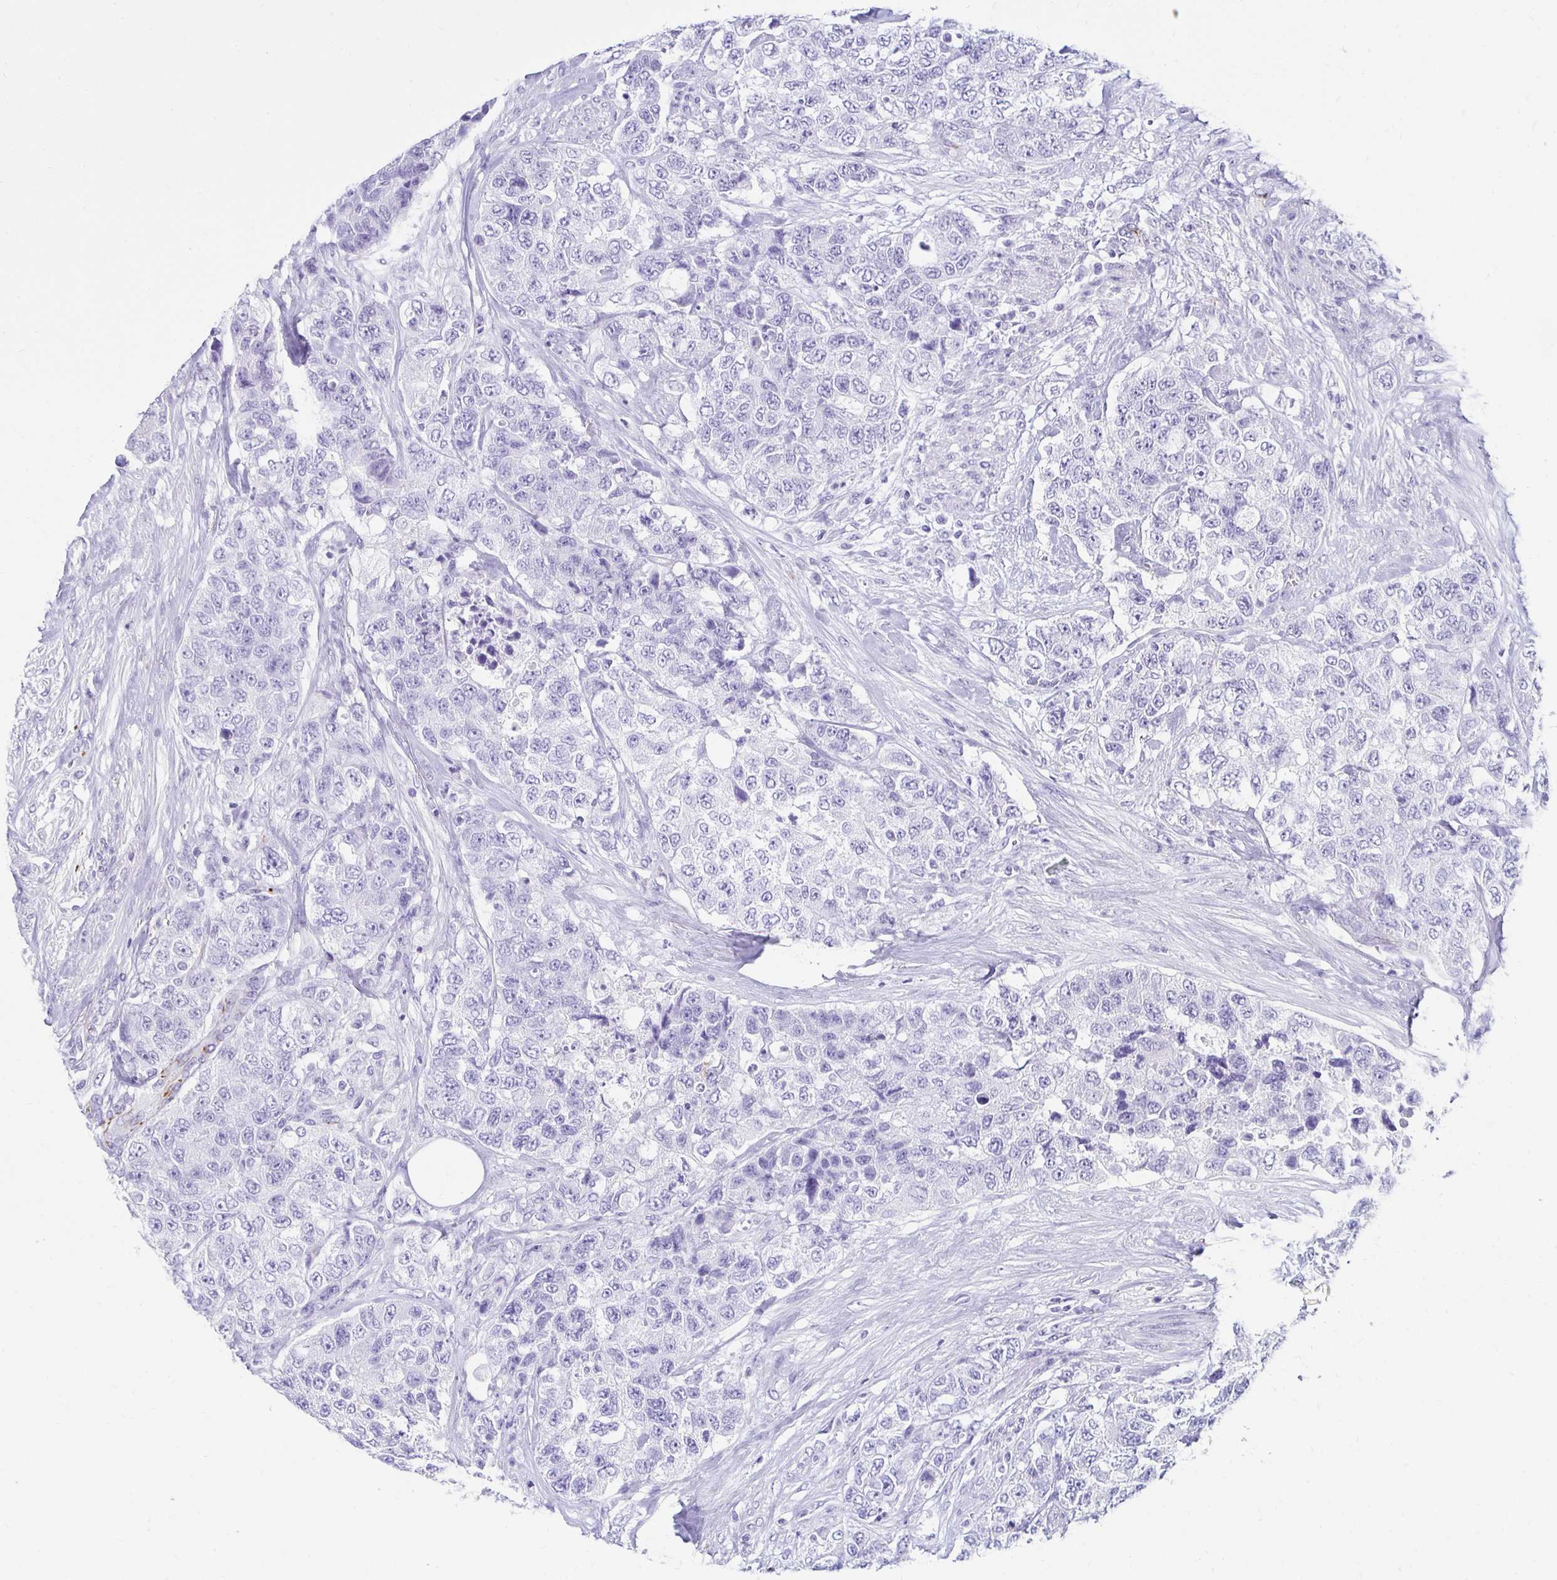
{"staining": {"intensity": "negative", "quantity": "none", "location": "none"}, "tissue": "urothelial cancer", "cell_type": "Tumor cells", "image_type": "cancer", "snomed": [{"axis": "morphology", "description": "Urothelial carcinoma, High grade"}, {"axis": "topography", "description": "Urinary bladder"}], "caption": "Tumor cells show no significant expression in urothelial cancer. The staining was performed using DAB to visualize the protein expression in brown, while the nuclei were stained in blue with hematoxylin (Magnification: 20x).", "gene": "TMEM54", "patient": {"sex": "female", "age": 78}}